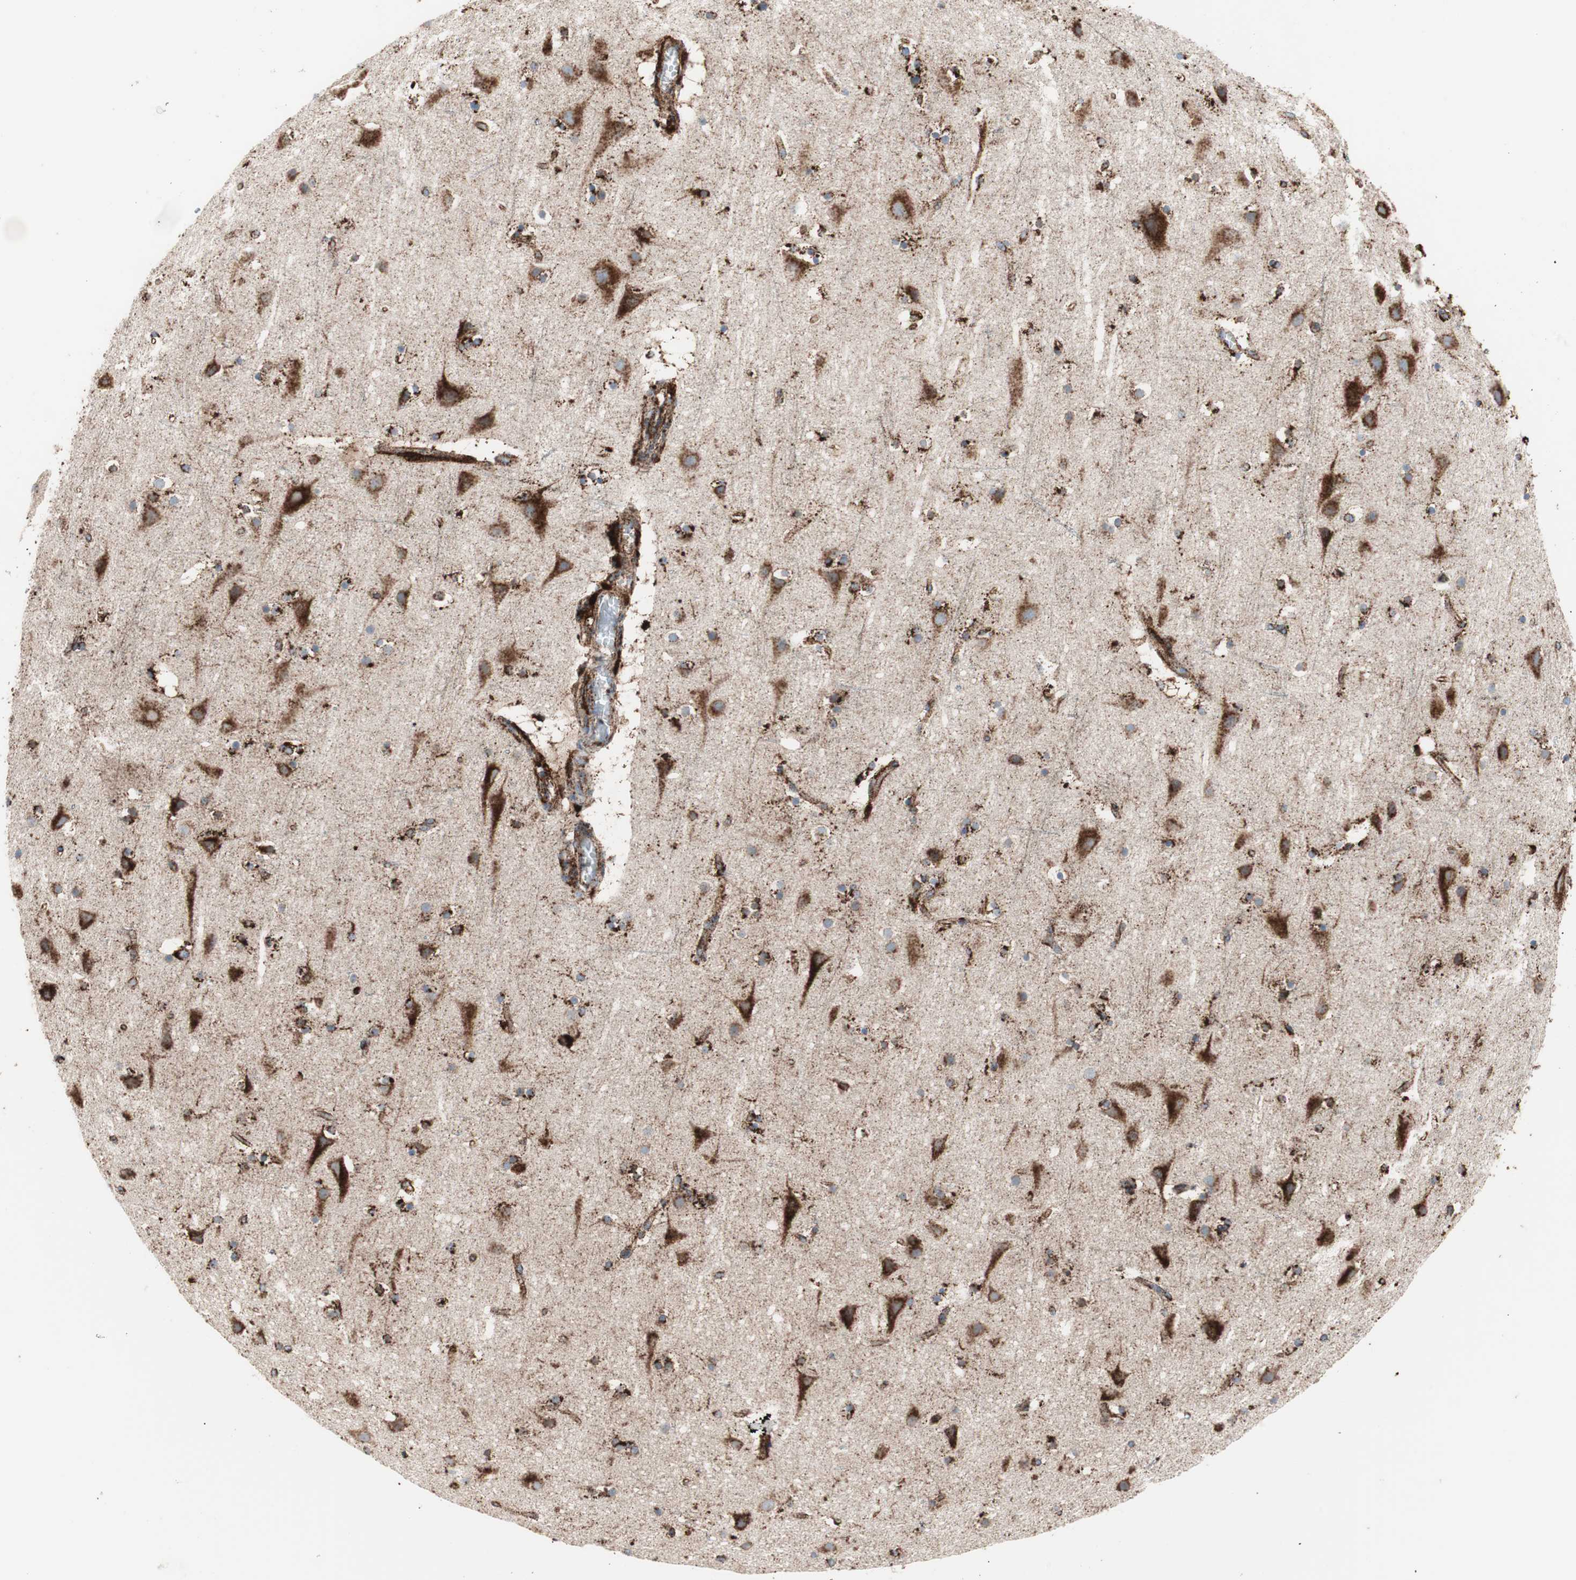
{"staining": {"intensity": "strong", "quantity": ">75%", "location": "cytoplasmic/membranous"}, "tissue": "cerebral cortex", "cell_type": "Endothelial cells", "image_type": "normal", "snomed": [{"axis": "morphology", "description": "Normal tissue, NOS"}, {"axis": "topography", "description": "Cerebral cortex"}], "caption": "A histopathology image showing strong cytoplasmic/membranous positivity in approximately >75% of endothelial cells in unremarkable cerebral cortex, as visualized by brown immunohistochemical staining.", "gene": "LAMP1", "patient": {"sex": "male", "age": 45}}